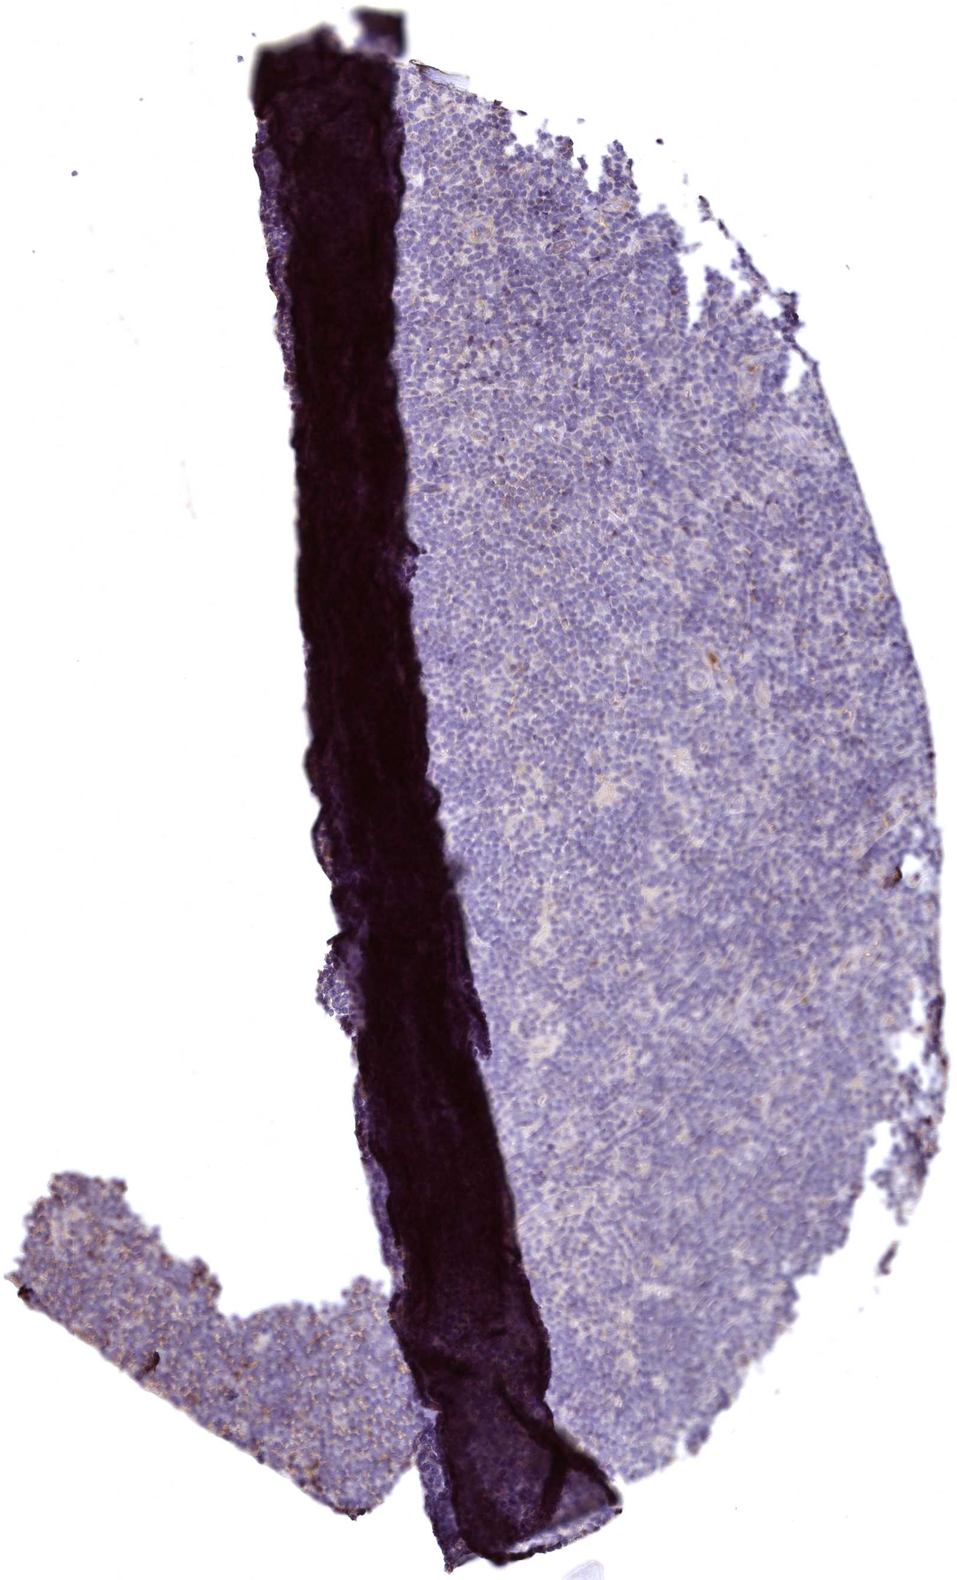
{"staining": {"intensity": "negative", "quantity": "none", "location": "none"}, "tissue": "lymphoma", "cell_type": "Tumor cells", "image_type": "cancer", "snomed": [{"axis": "morphology", "description": "Hodgkin's disease, NOS"}, {"axis": "topography", "description": "Lymph node"}], "caption": "Lymphoma was stained to show a protein in brown. There is no significant positivity in tumor cells.", "gene": "SPTA1", "patient": {"sex": "female", "age": 57}}